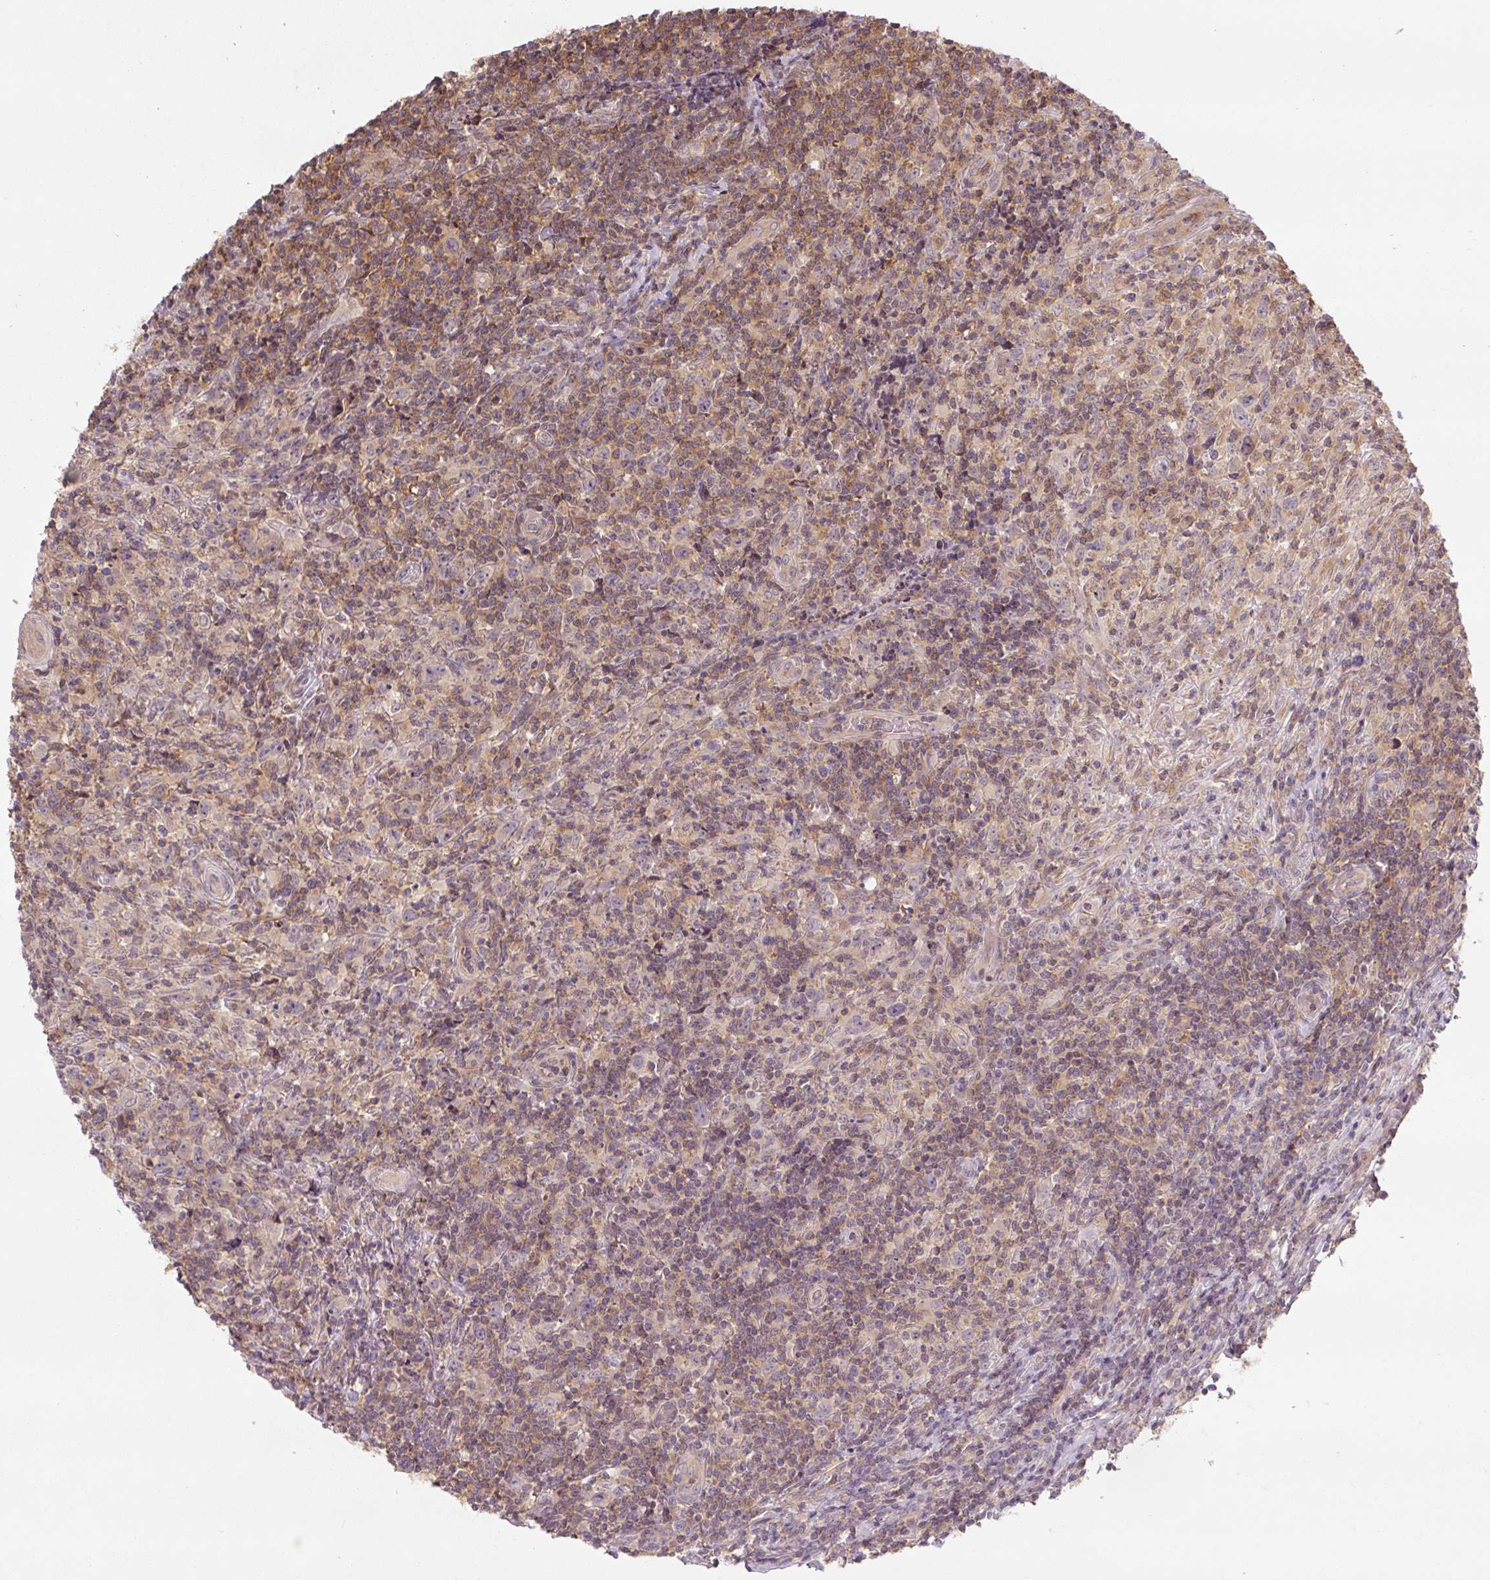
{"staining": {"intensity": "negative", "quantity": "none", "location": "none"}, "tissue": "lymphoma", "cell_type": "Tumor cells", "image_type": "cancer", "snomed": [{"axis": "morphology", "description": "Hodgkin's disease, NOS"}, {"axis": "topography", "description": "Lymph node"}], "caption": "Hodgkin's disease stained for a protein using immunohistochemistry reveals no positivity tumor cells.", "gene": "C2orf73", "patient": {"sex": "female", "age": 18}}